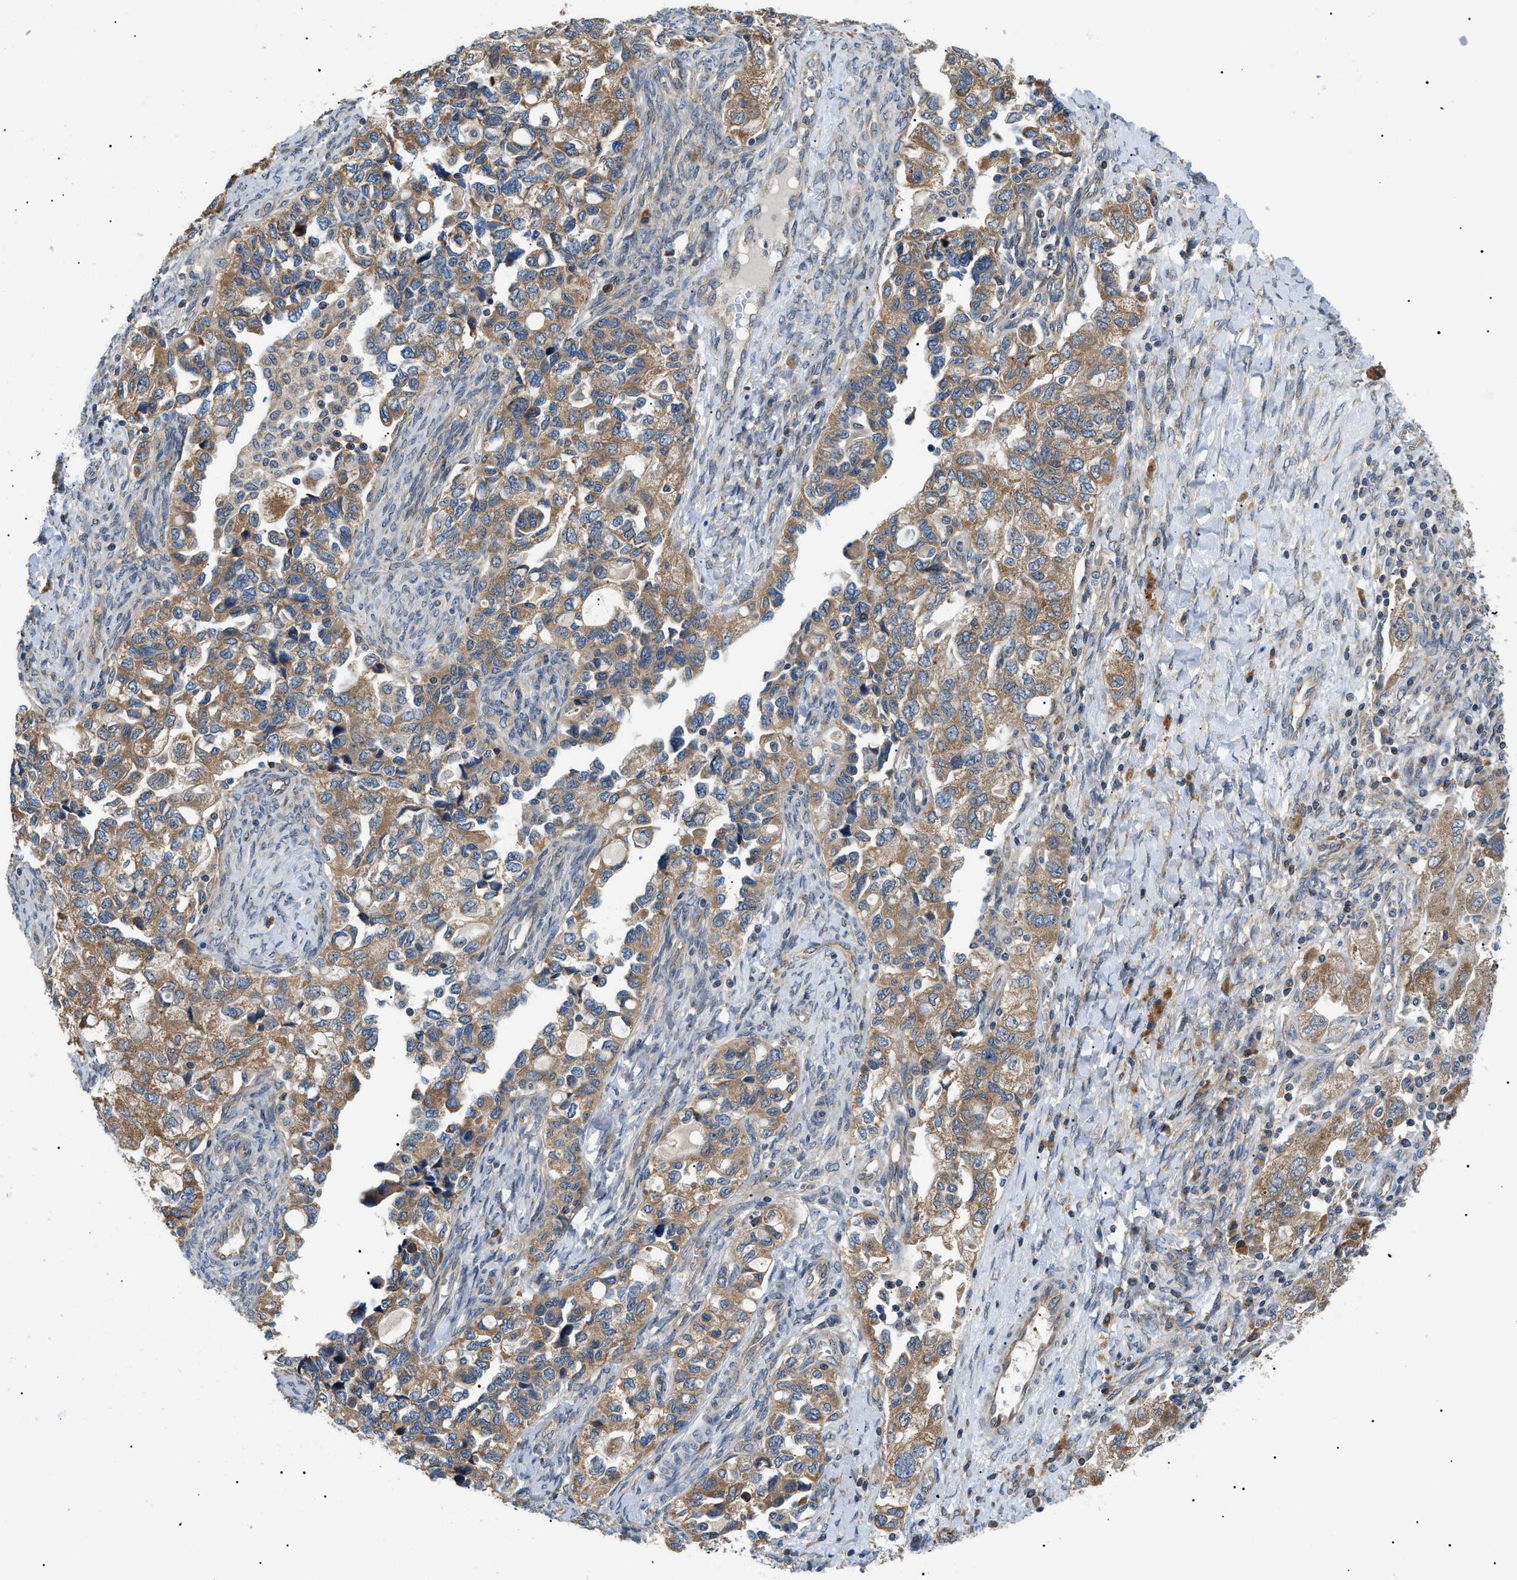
{"staining": {"intensity": "moderate", "quantity": ">75%", "location": "cytoplasmic/membranous"}, "tissue": "ovarian cancer", "cell_type": "Tumor cells", "image_type": "cancer", "snomed": [{"axis": "morphology", "description": "Carcinoma, NOS"}, {"axis": "morphology", "description": "Cystadenocarcinoma, serous, NOS"}, {"axis": "topography", "description": "Ovary"}], "caption": "A high-resolution image shows immunohistochemistry (IHC) staining of ovarian carcinoma, which displays moderate cytoplasmic/membranous expression in approximately >75% of tumor cells.", "gene": "SRPK1", "patient": {"sex": "female", "age": 69}}